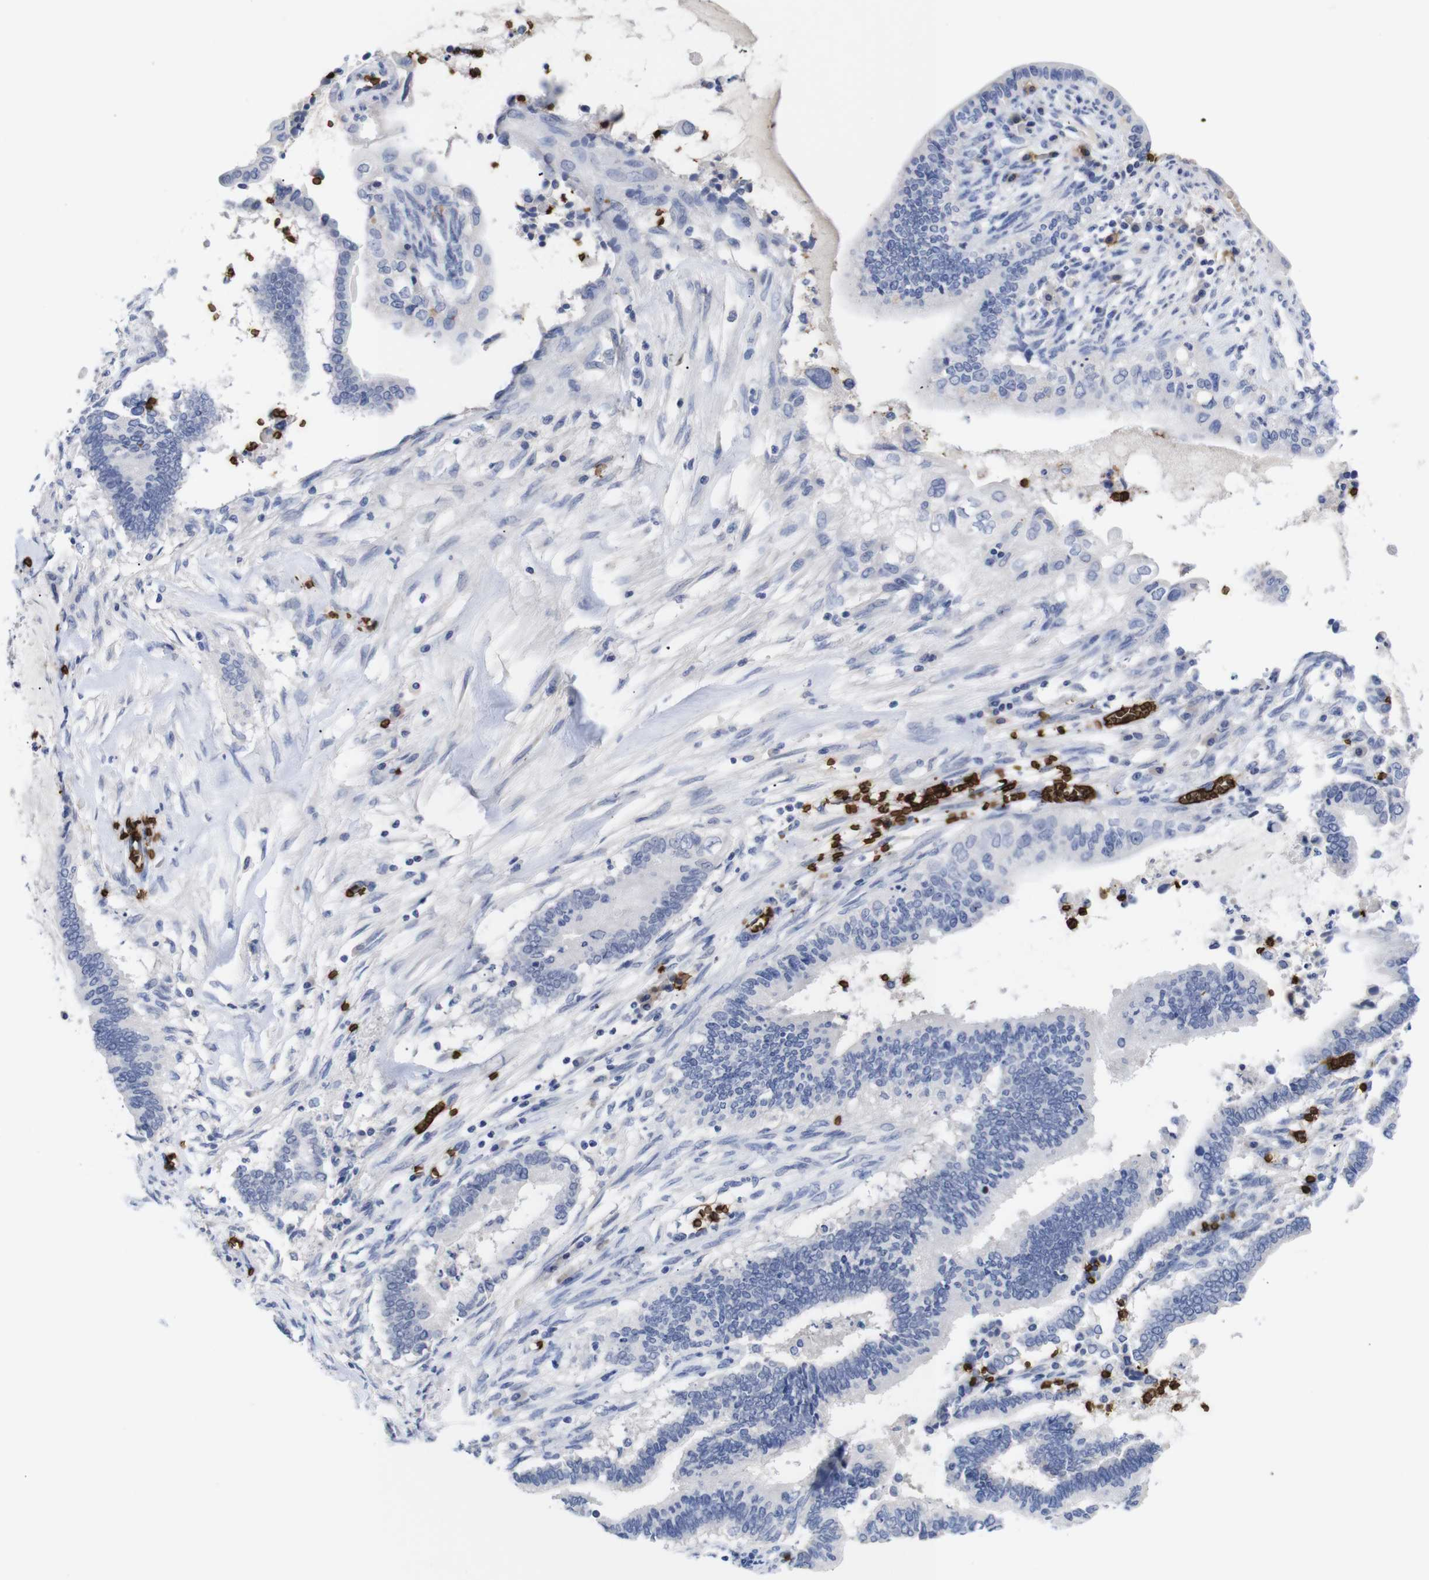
{"staining": {"intensity": "negative", "quantity": "none", "location": "none"}, "tissue": "cervical cancer", "cell_type": "Tumor cells", "image_type": "cancer", "snomed": [{"axis": "morphology", "description": "Adenocarcinoma, NOS"}, {"axis": "topography", "description": "Cervix"}], "caption": "DAB immunohistochemical staining of human cervical cancer (adenocarcinoma) shows no significant expression in tumor cells.", "gene": "S1PR2", "patient": {"sex": "female", "age": 44}}